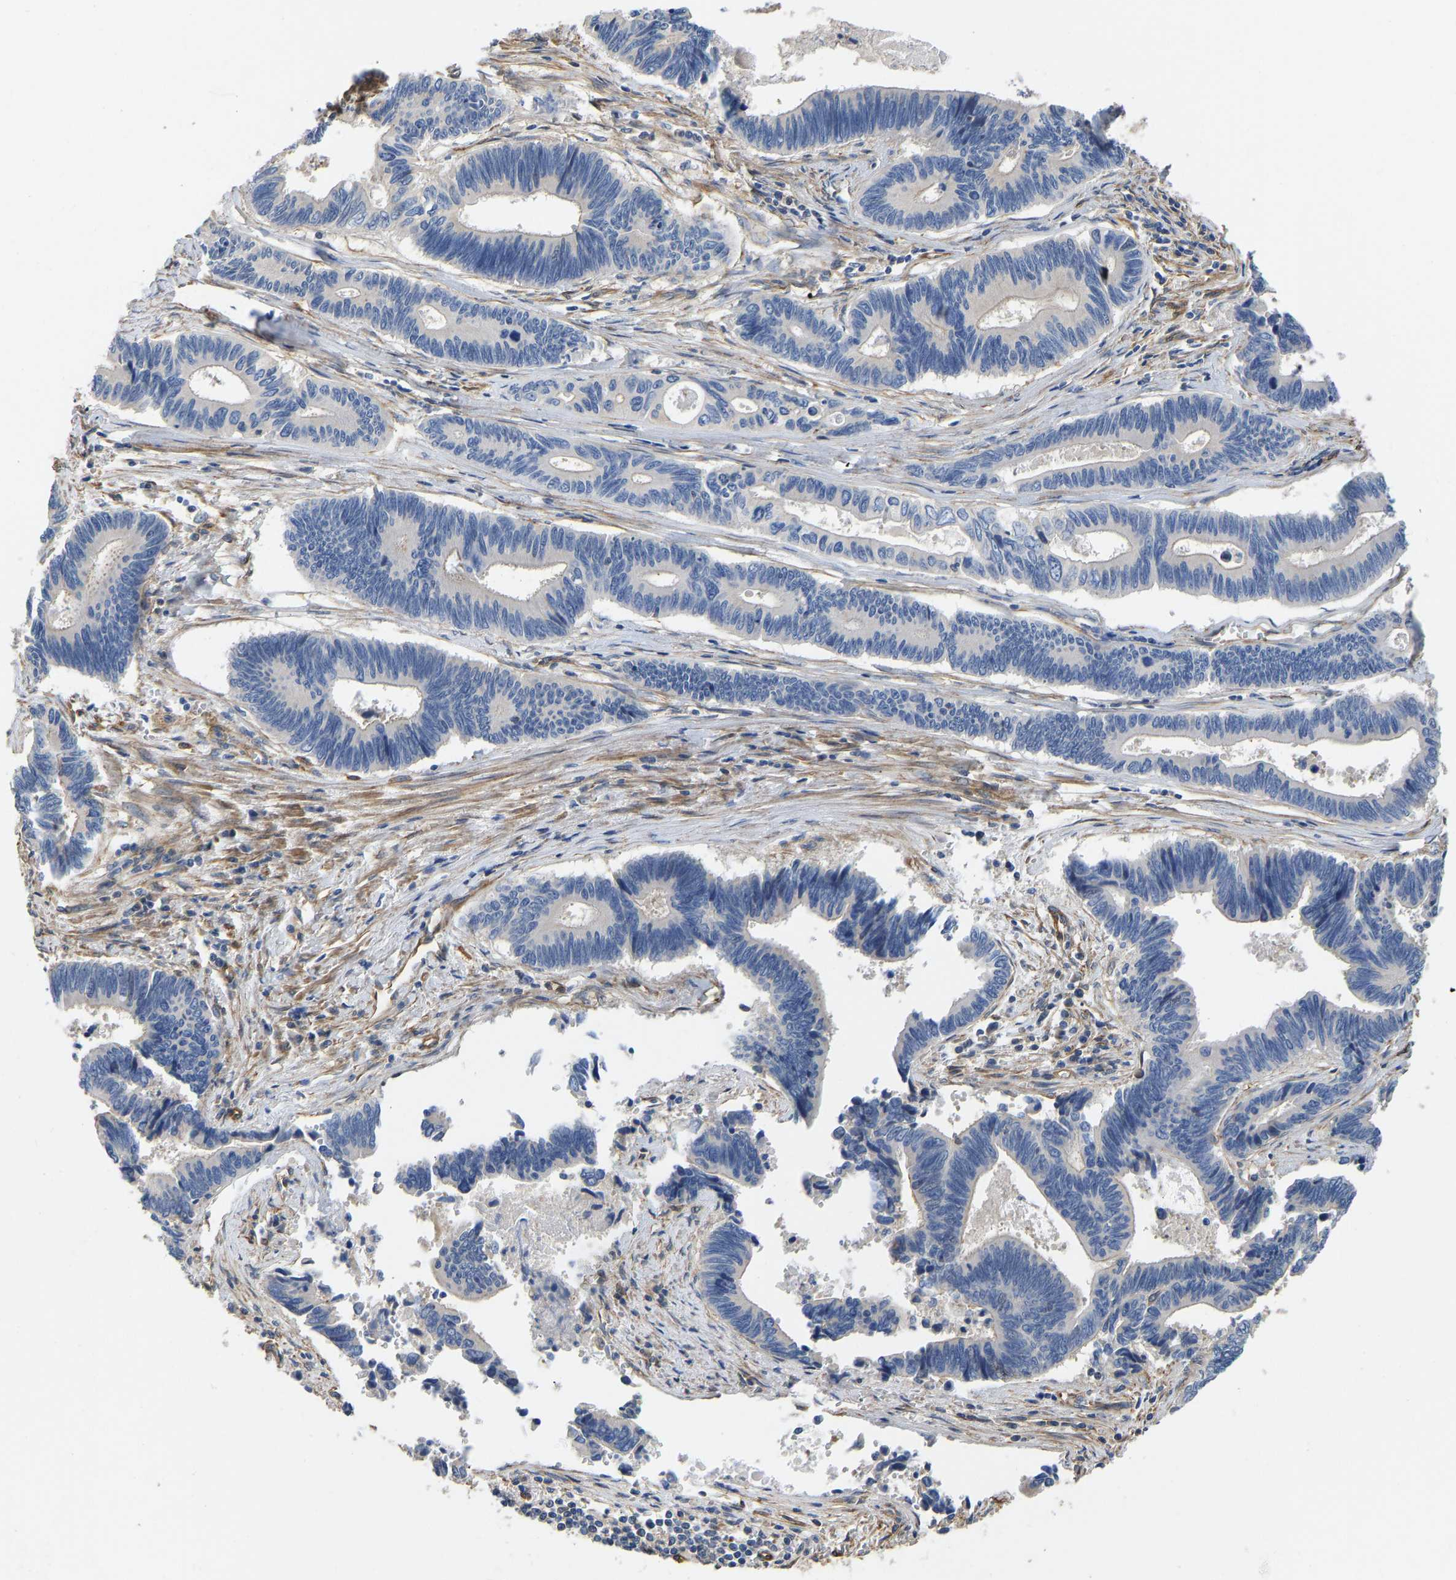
{"staining": {"intensity": "negative", "quantity": "none", "location": "none"}, "tissue": "pancreatic cancer", "cell_type": "Tumor cells", "image_type": "cancer", "snomed": [{"axis": "morphology", "description": "Adenocarcinoma, NOS"}, {"axis": "topography", "description": "Pancreas"}], "caption": "There is no significant expression in tumor cells of pancreatic cancer (adenocarcinoma).", "gene": "ELMO2", "patient": {"sex": "female", "age": 70}}